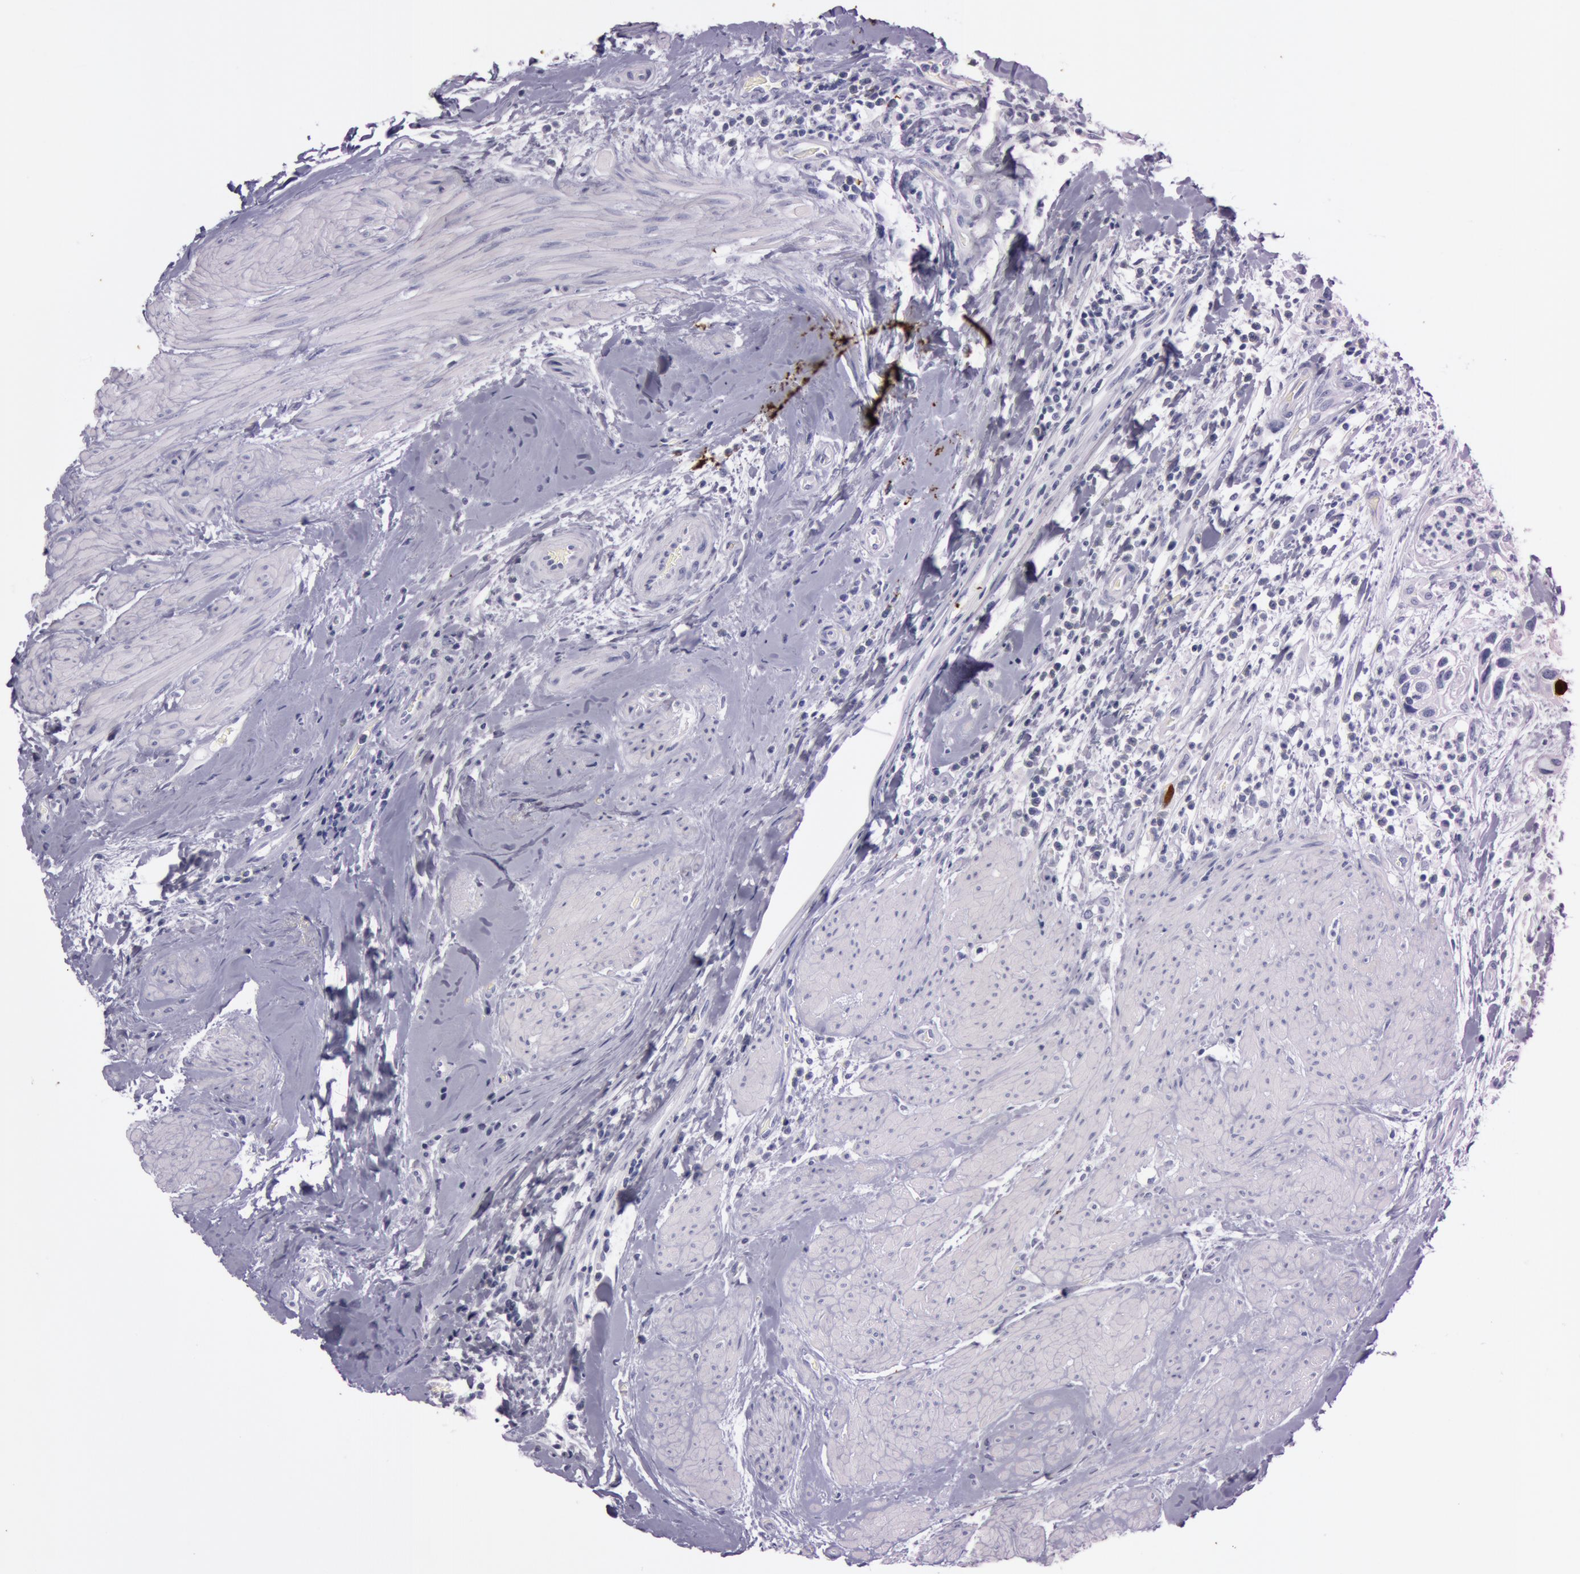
{"staining": {"intensity": "negative", "quantity": "none", "location": "none"}, "tissue": "urothelial cancer", "cell_type": "Tumor cells", "image_type": "cancer", "snomed": [{"axis": "morphology", "description": "Urothelial carcinoma, High grade"}, {"axis": "topography", "description": "Urinary bladder"}], "caption": "Urothelial cancer was stained to show a protein in brown. There is no significant staining in tumor cells.", "gene": "S100A7", "patient": {"sex": "male", "age": 66}}